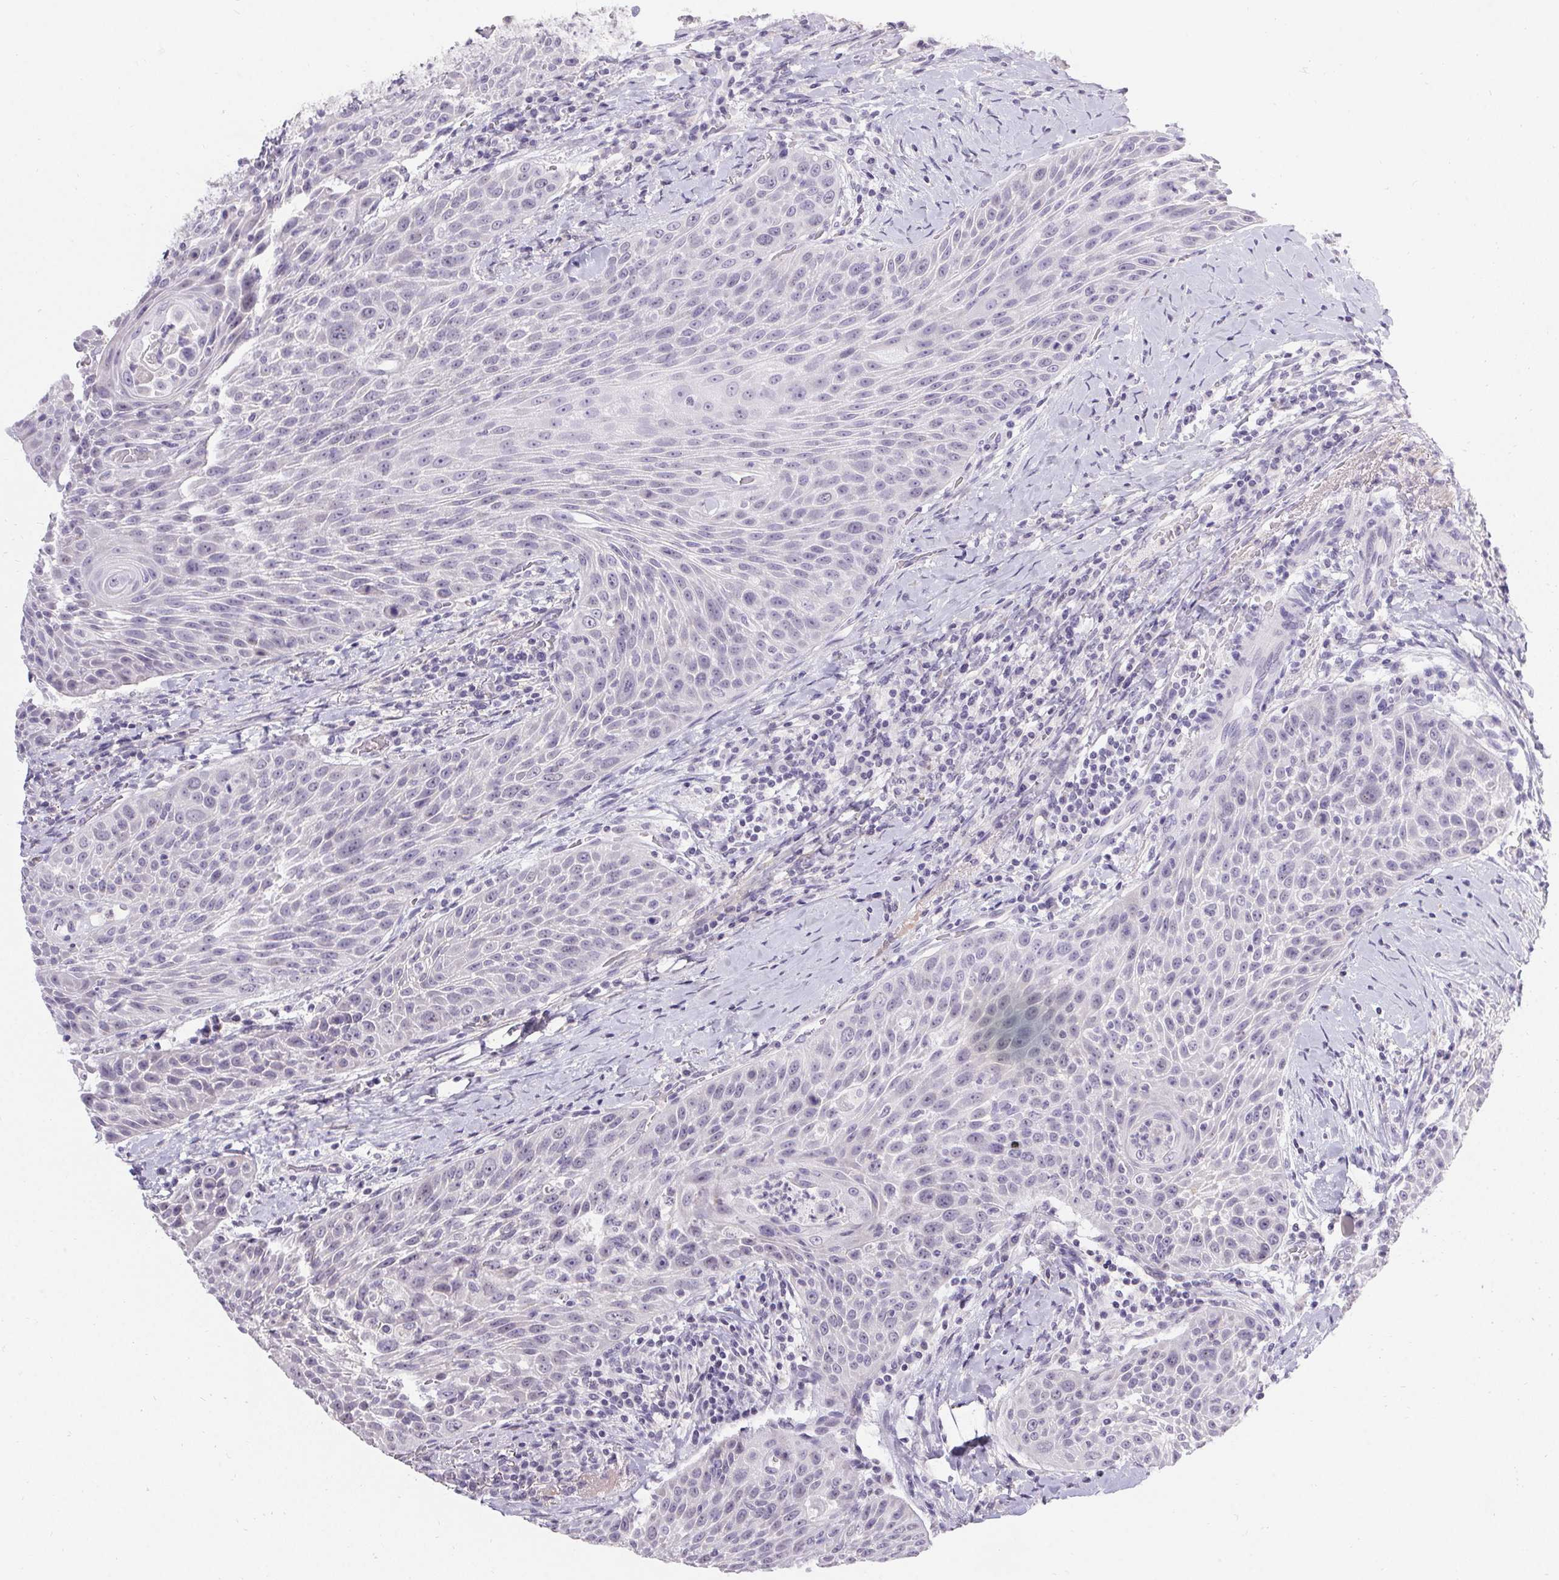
{"staining": {"intensity": "negative", "quantity": "none", "location": "none"}, "tissue": "head and neck cancer", "cell_type": "Tumor cells", "image_type": "cancer", "snomed": [{"axis": "morphology", "description": "Squamous cell carcinoma, NOS"}, {"axis": "topography", "description": "Head-Neck"}], "caption": "There is no significant staining in tumor cells of head and neck cancer (squamous cell carcinoma).", "gene": "PMEL", "patient": {"sex": "male", "age": 69}}